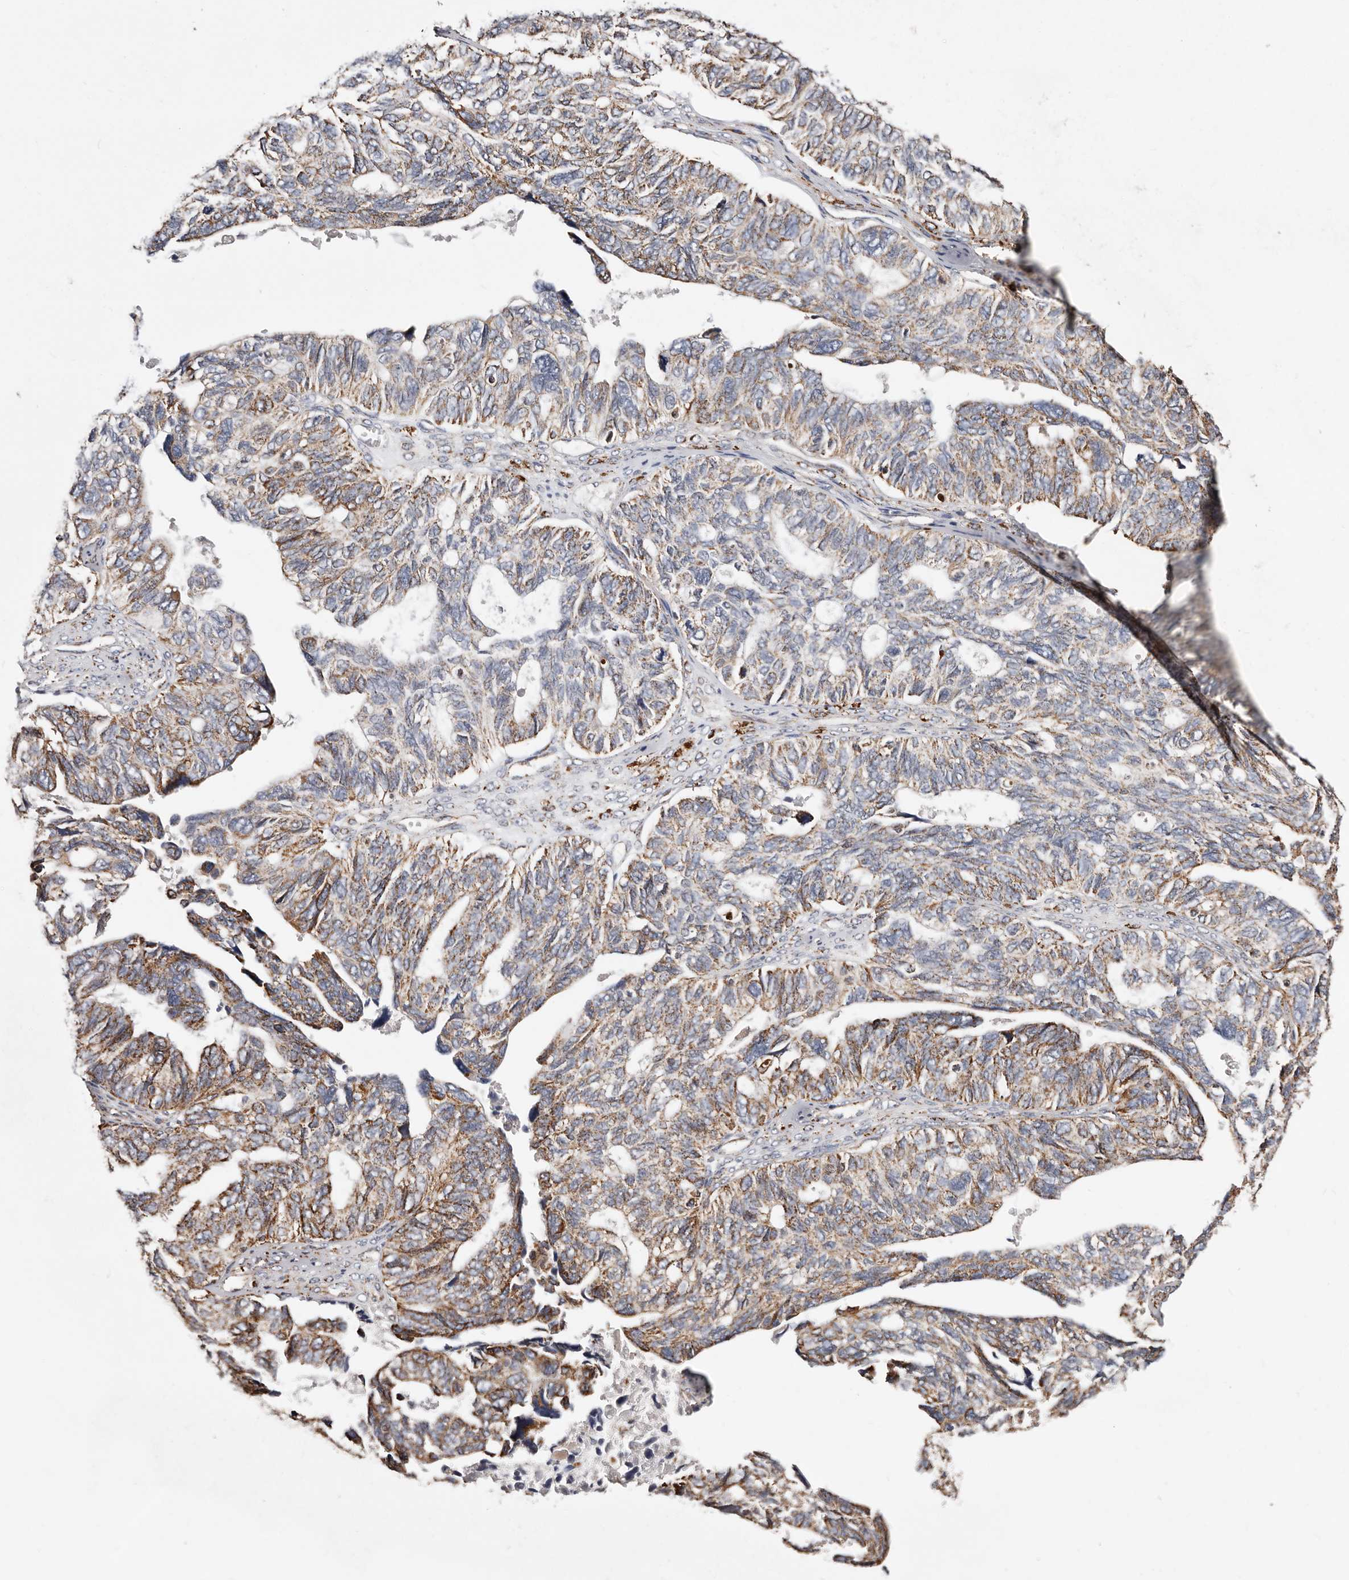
{"staining": {"intensity": "moderate", "quantity": ">75%", "location": "cytoplasmic/membranous"}, "tissue": "ovarian cancer", "cell_type": "Tumor cells", "image_type": "cancer", "snomed": [{"axis": "morphology", "description": "Cystadenocarcinoma, serous, NOS"}, {"axis": "topography", "description": "Ovary"}], "caption": "An image showing moderate cytoplasmic/membranous positivity in about >75% of tumor cells in ovarian cancer (serous cystadenocarcinoma), as visualized by brown immunohistochemical staining.", "gene": "PRKACB", "patient": {"sex": "female", "age": 79}}